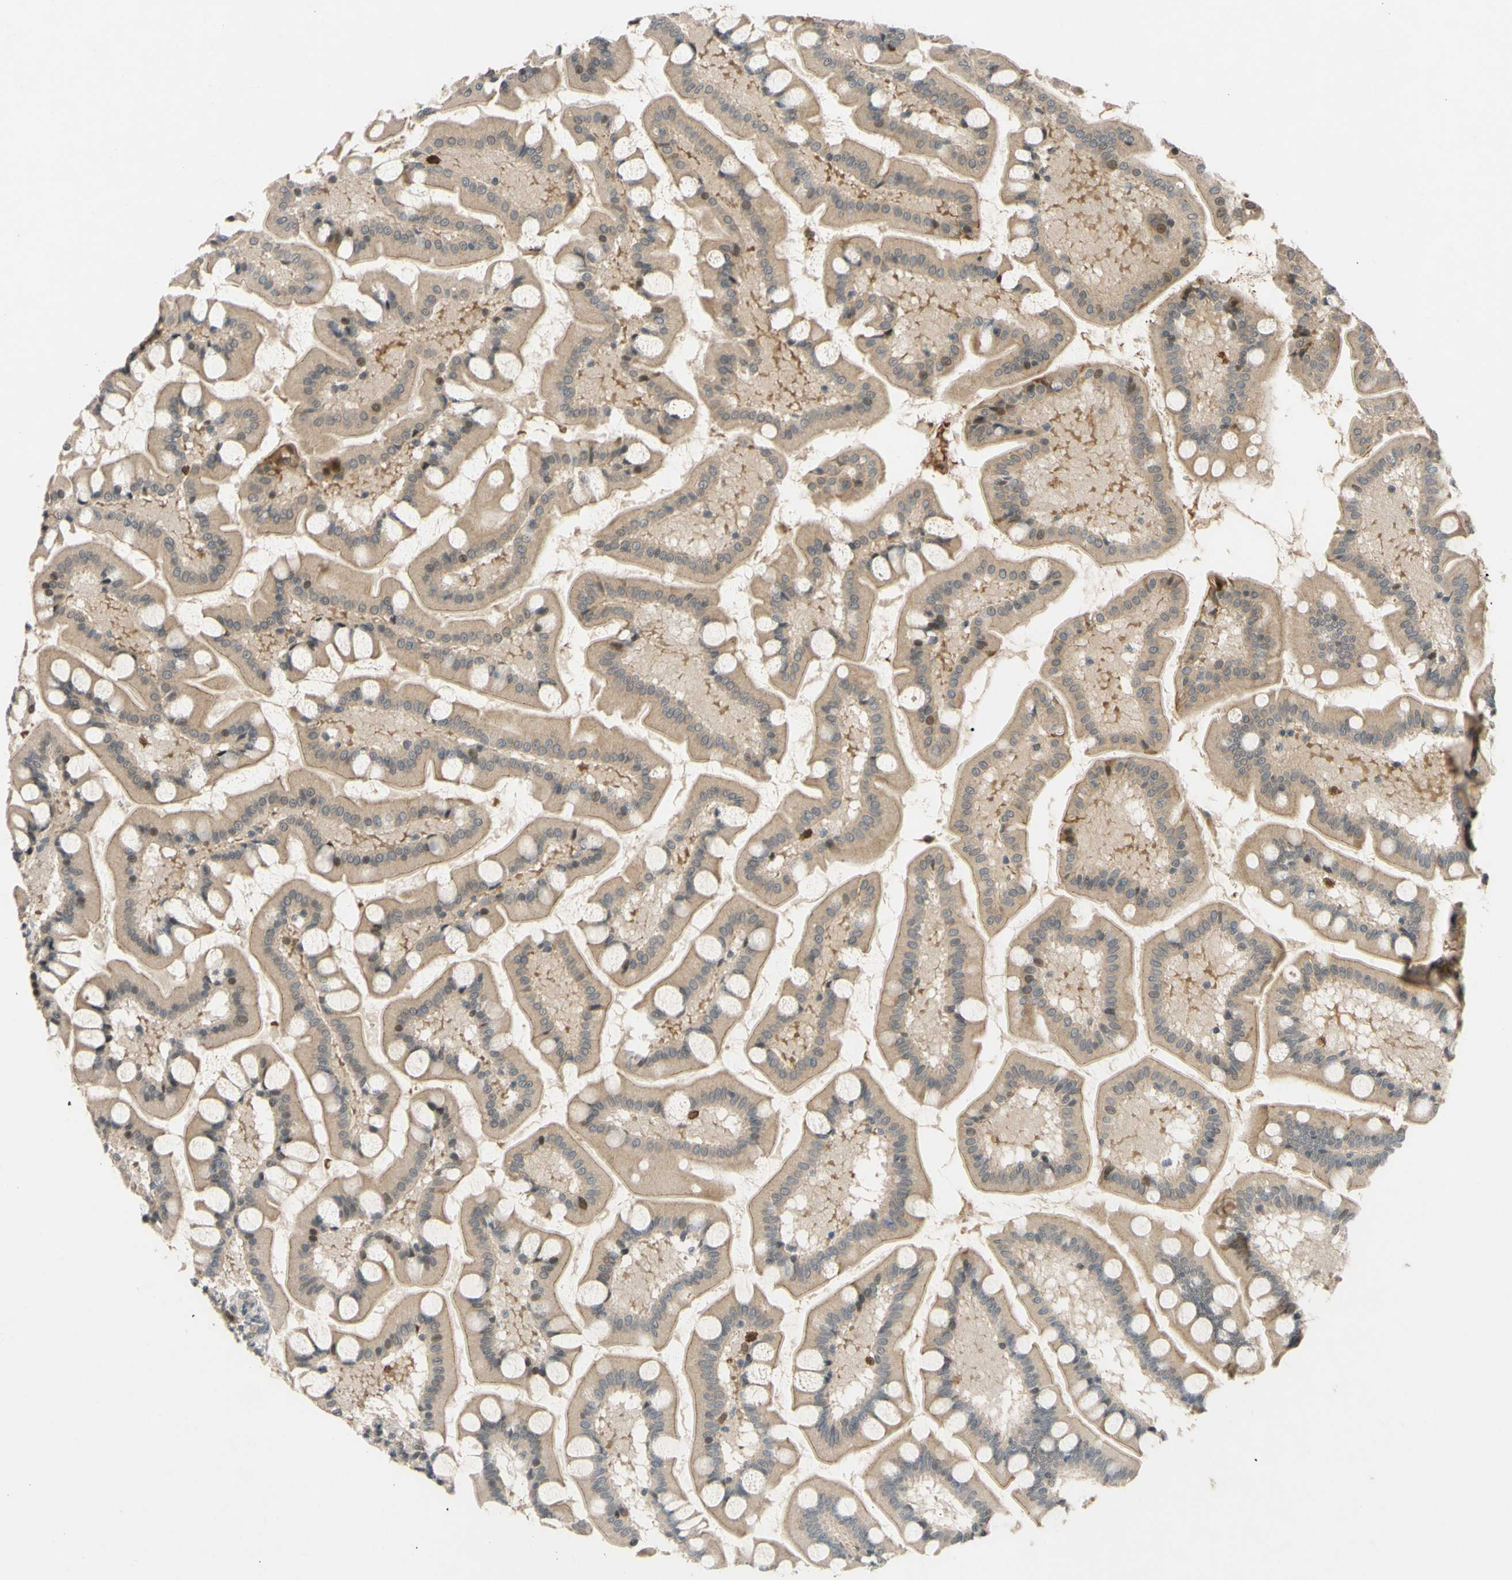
{"staining": {"intensity": "weak", "quantity": ">75%", "location": "cytoplasmic/membranous"}, "tissue": "small intestine", "cell_type": "Glandular cells", "image_type": "normal", "snomed": [{"axis": "morphology", "description": "Normal tissue, NOS"}, {"axis": "topography", "description": "Small intestine"}], "caption": "A high-resolution image shows immunohistochemistry (IHC) staining of unremarkable small intestine, which exhibits weak cytoplasmic/membranous expression in approximately >75% of glandular cells. (brown staining indicates protein expression, while blue staining denotes nuclei).", "gene": "ALK", "patient": {"sex": "male", "age": 41}}